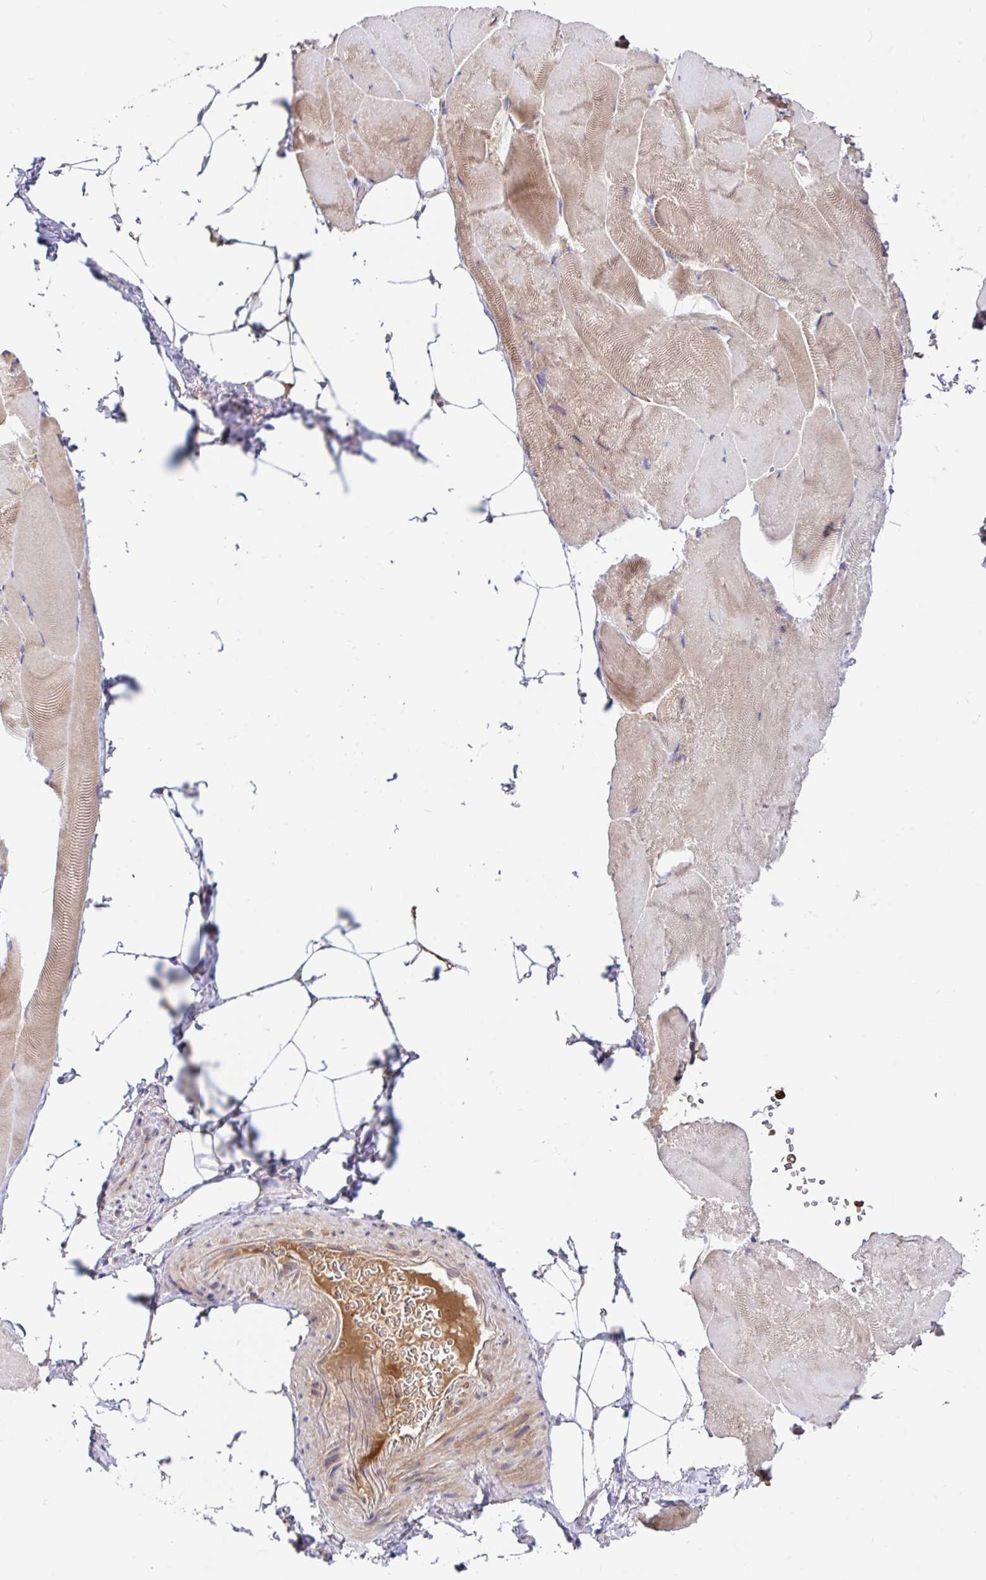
{"staining": {"intensity": "weak", "quantity": "25%-75%", "location": "cytoplasmic/membranous"}, "tissue": "skeletal muscle", "cell_type": "Myocytes", "image_type": "normal", "snomed": [{"axis": "morphology", "description": "Normal tissue, NOS"}, {"axis": "topography", "description": "Skeletal muscle"}], "caption": "Weak cytoplasmic/membranous expression for a protein is seen in approximately 25%-75% of myocytes of benign skeletal muscle using immunohistochemistry (IHC).", "gene": "BLVRA", "patient": {"sex": "female", "age": 64}}